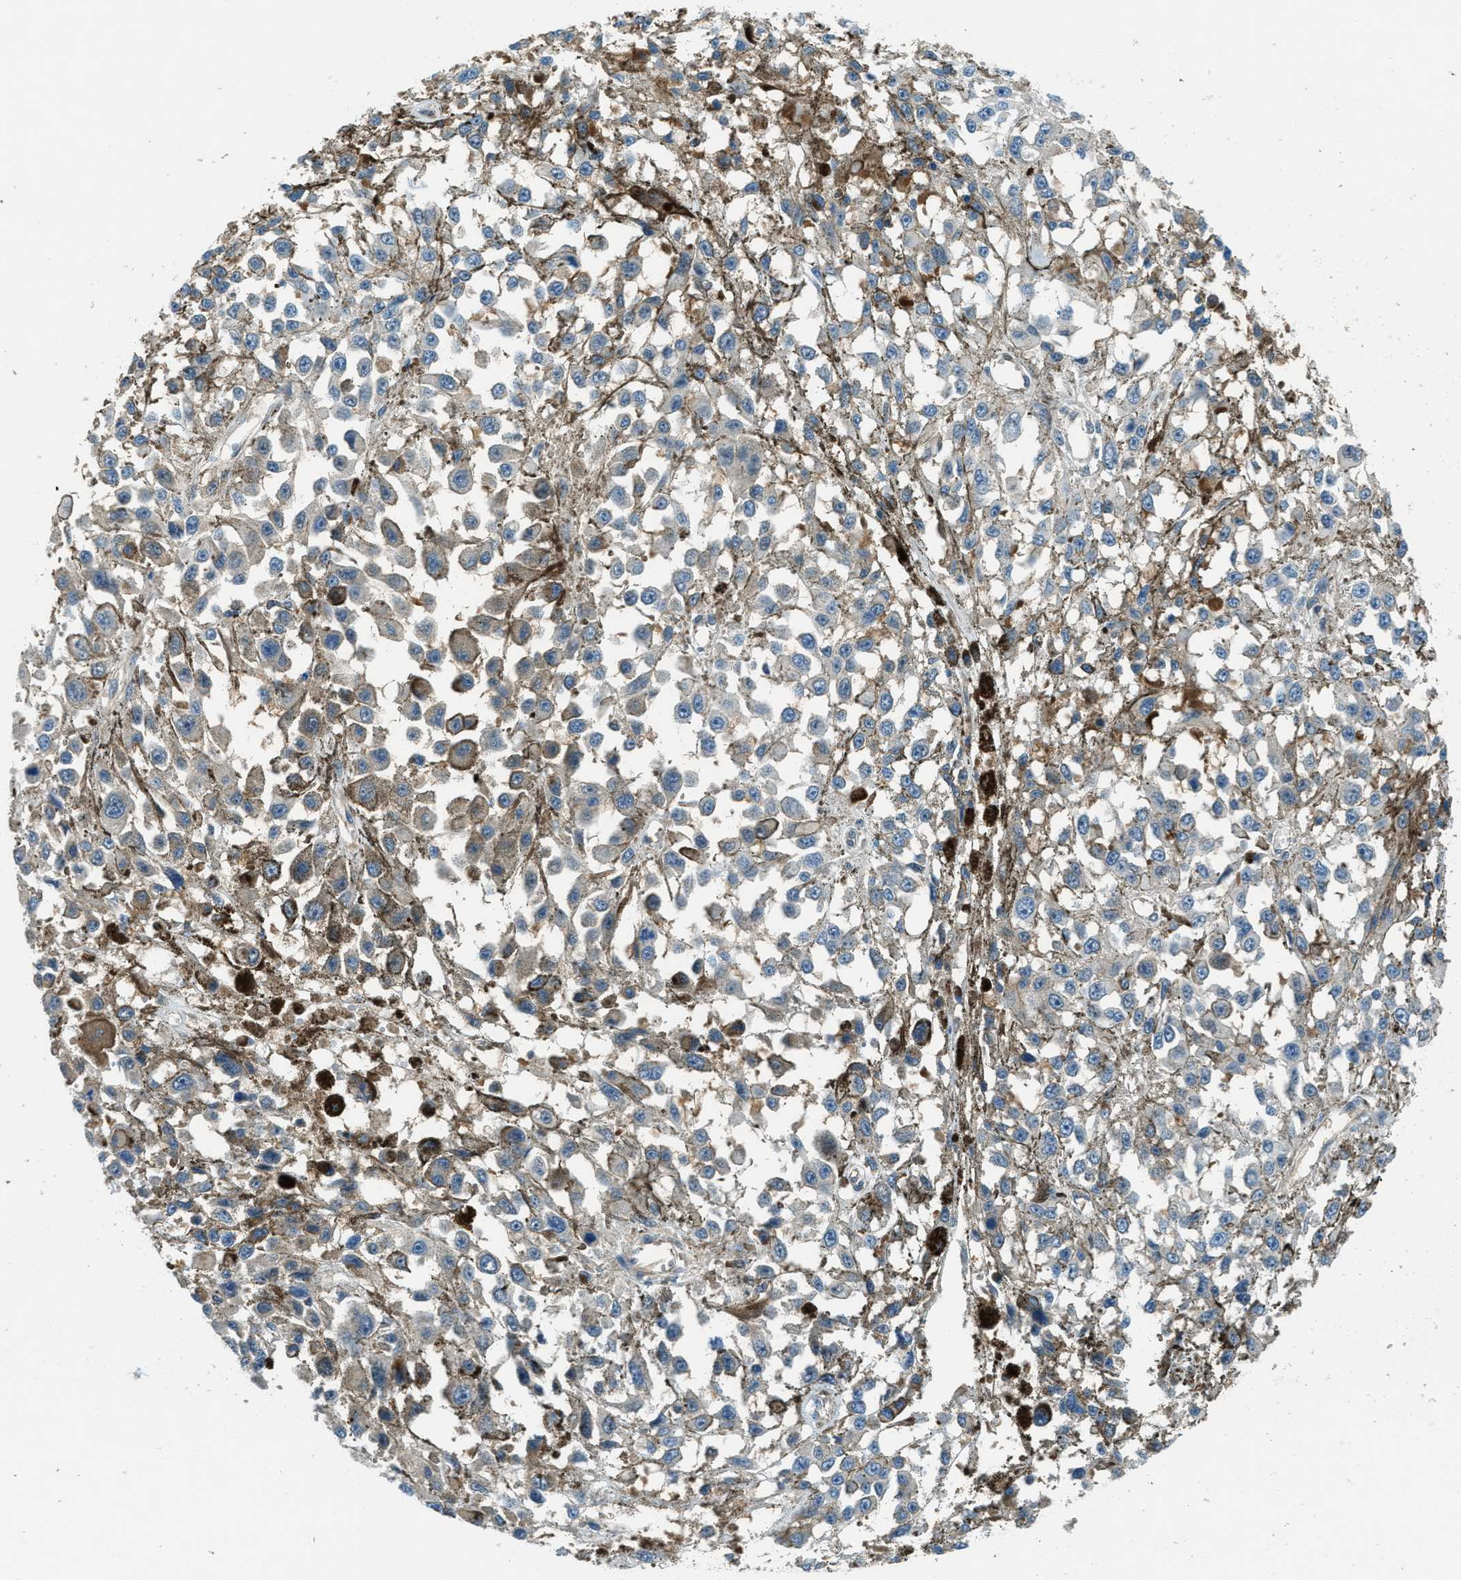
{"staining": {"intensity": "negative", "quantity": "none", "location": "none"}, "tissue": "melanoma", "cell_type": "Tumor cells", "image_type": "cancer", "snomed": [{"axis": "morphology", "description": "Malignant melanoma, Metastatic site"}, {"axis": "topography", "description": "Lymph node"}], "caption": "Immunohistochemical staining of human malignant melanoma (metastatic site) shows no significant positivity in tumor cells. (Brightfield microscopy of DAB (3,3'-diaminobenzidine) IHC at high magnification).", "gene": "HEBP2", "patient": {"sex": "male", "age": 59}}